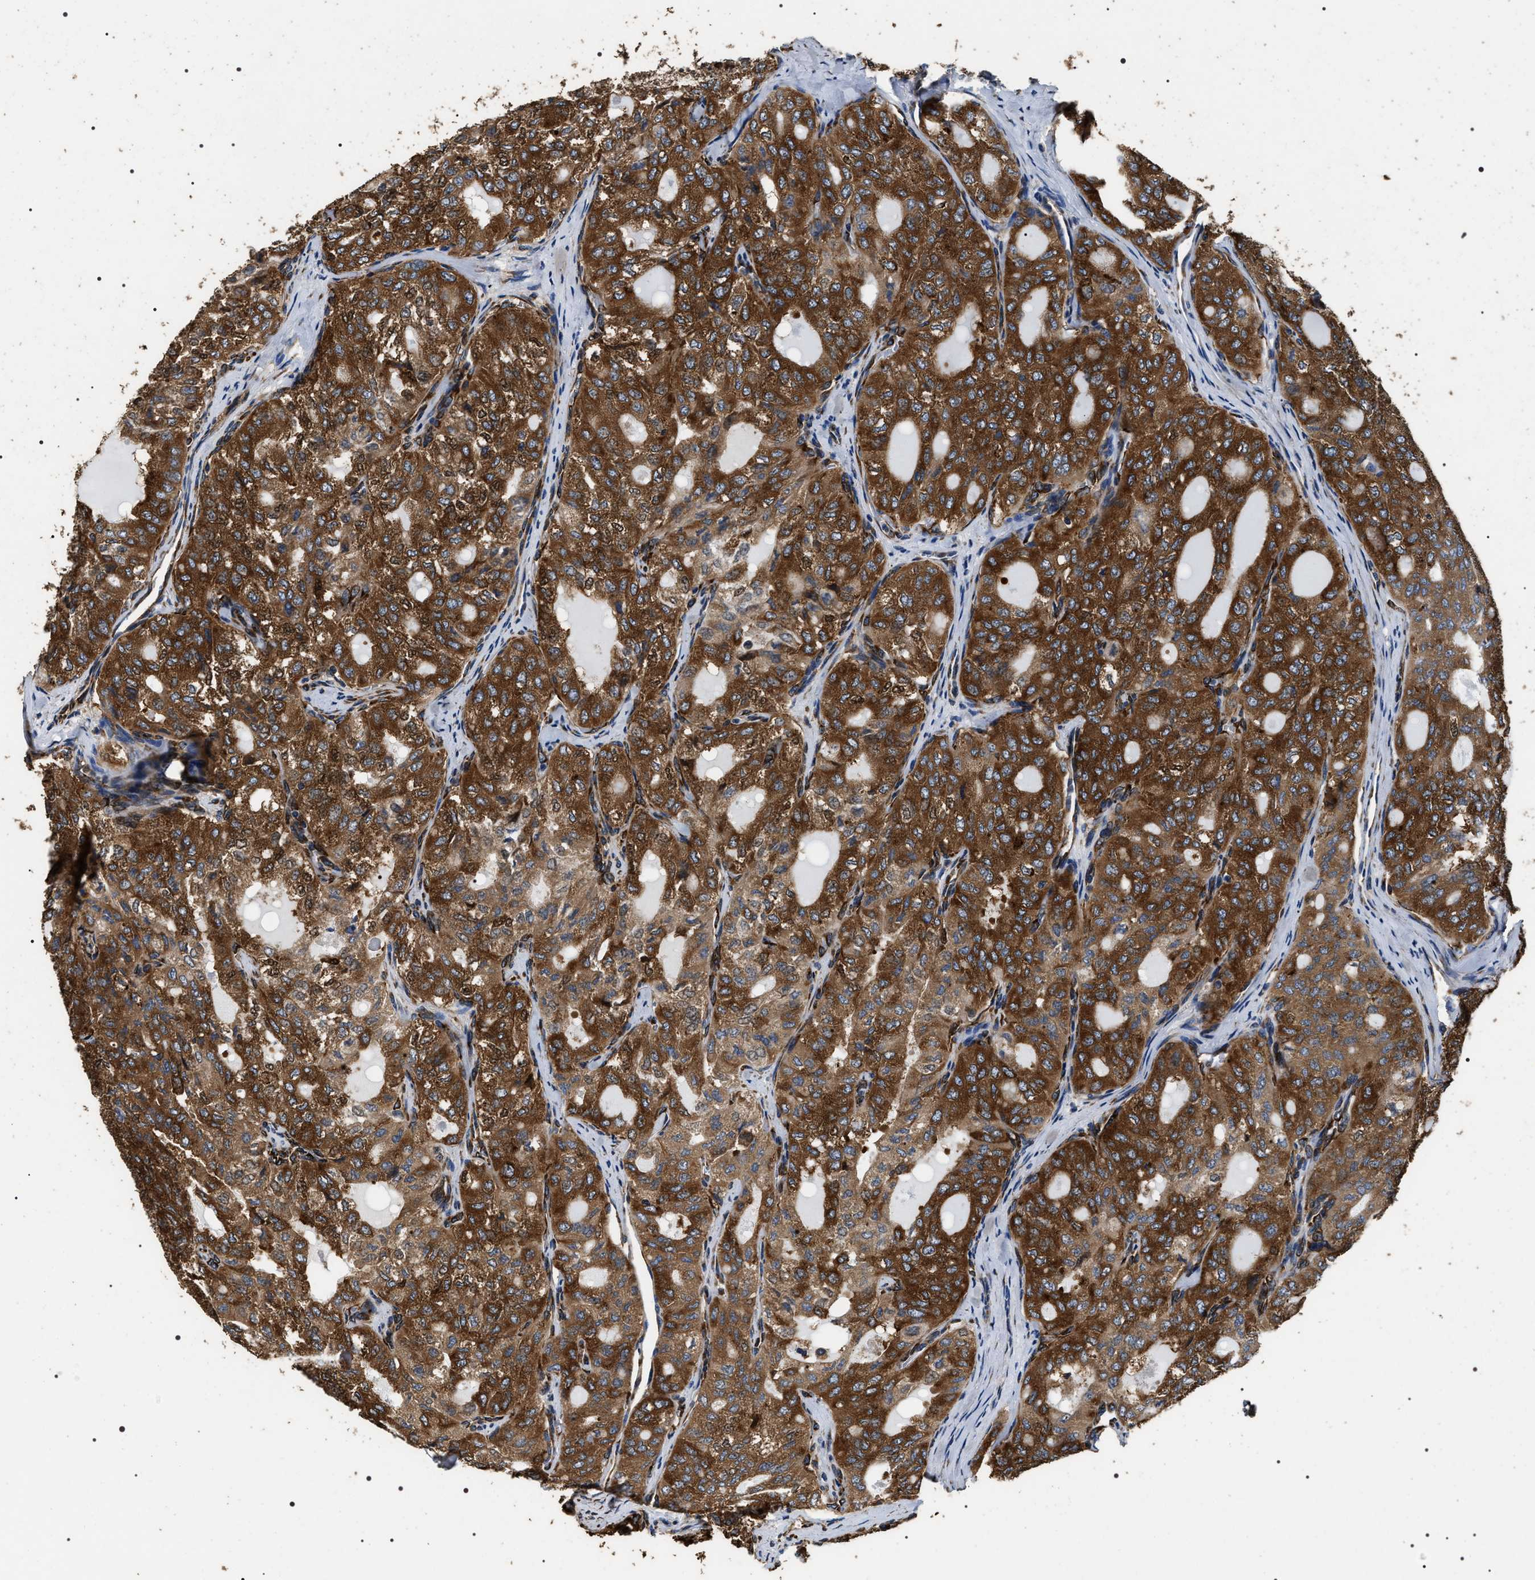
{"staining": {"intensity": "strong", "quantity": ">75%", "location": "cytoplasmic/membranous"}, "tissue": "thyroid cancer", "cell_type": "Tumor cells", "image_type": "cancer", "snomed": [{"axis": "morphology", "description": "Follicular adenoma carcinoma, NOS"}, {"axis": "topography", "description": "Thyroid gland"}], "caption": "Thyroid follicular adenoma carcinoma tissue exhibits strong cytoplasmic/membranous expression in approximately >75% of tumor cells The protein of interest is stained brown, and the nuclei are stained in blue (DAB IHC with brightfield microscopy, high magnification).", "gene": "KTN1", "patient": {"sex": "male", "age": 75}}